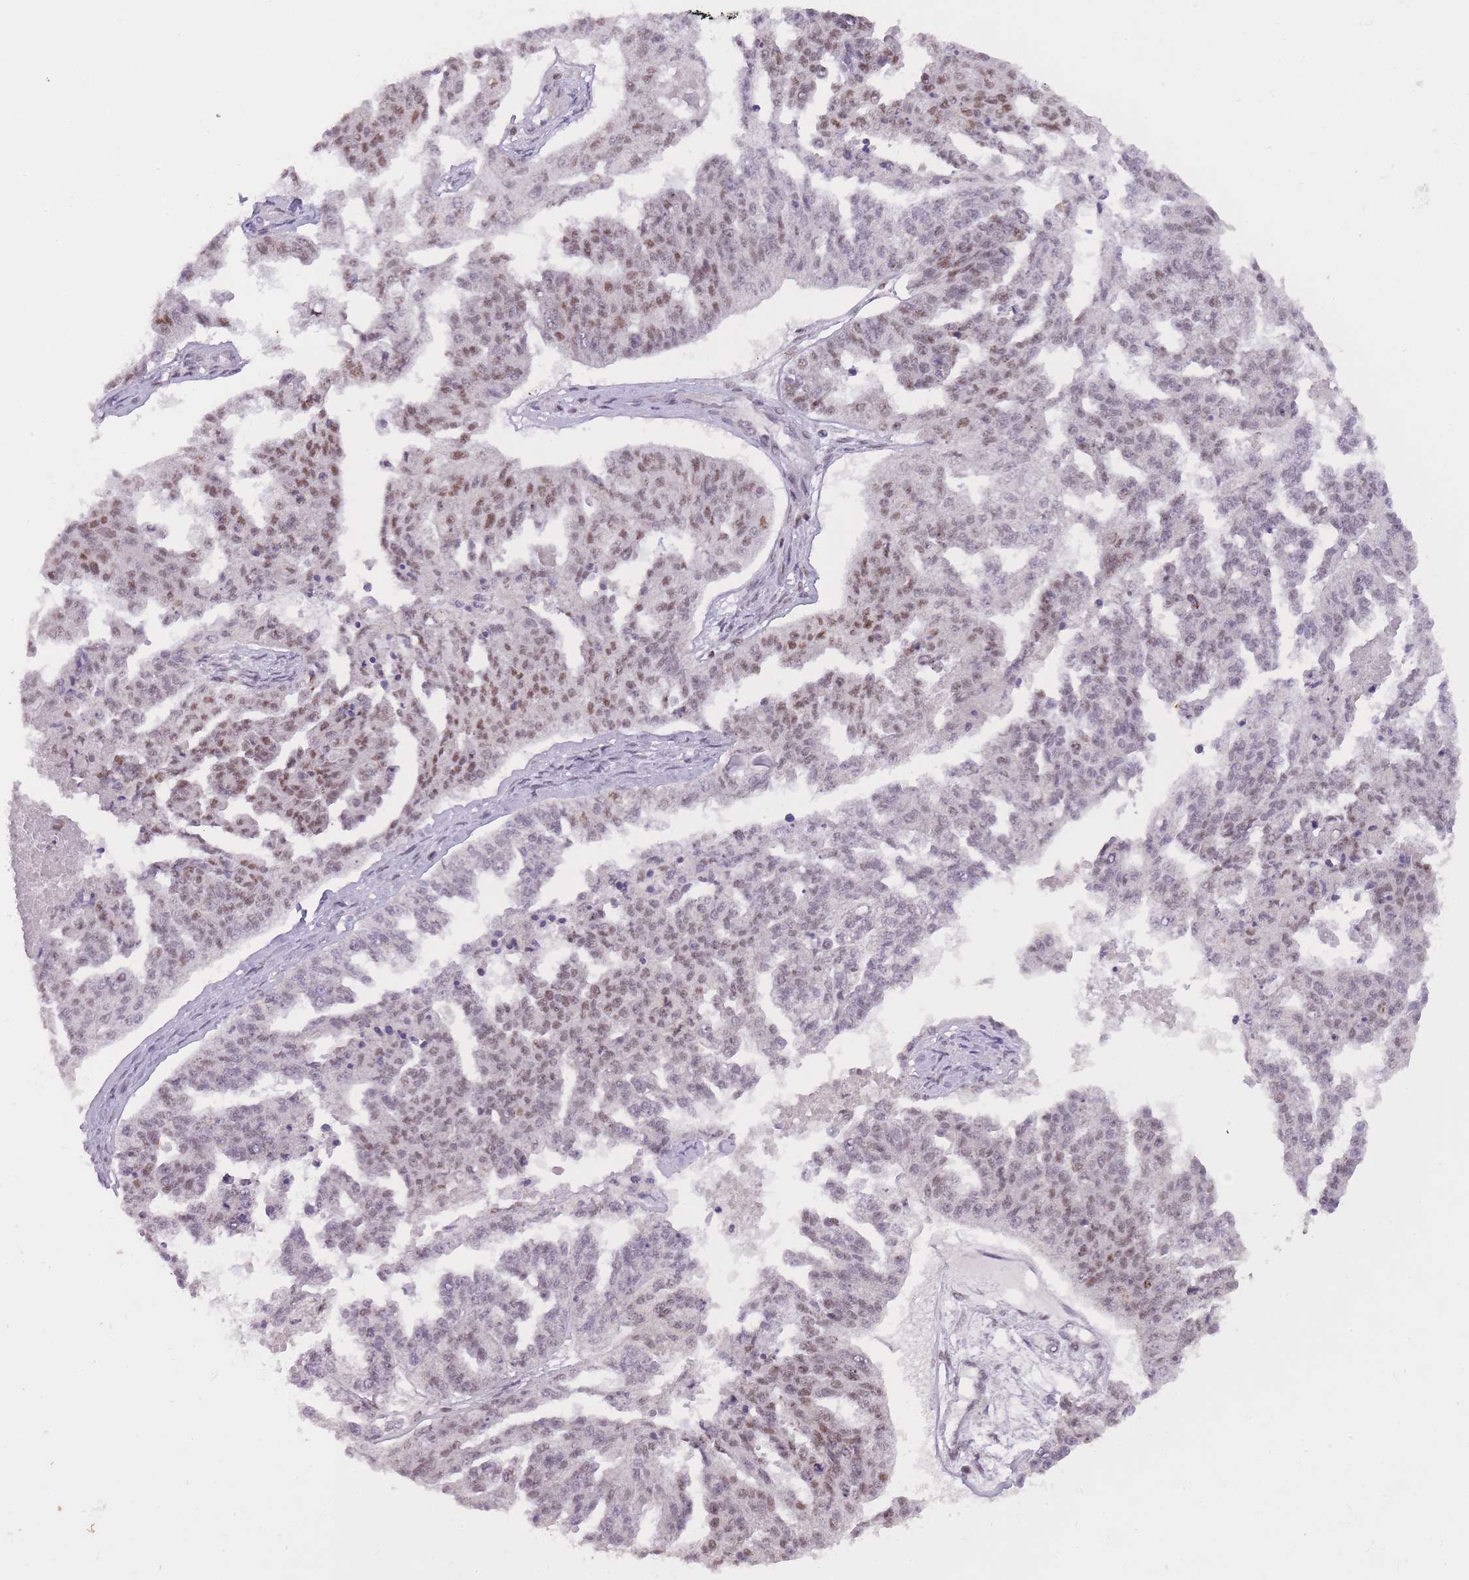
{"staining": {"intensity": "moderate", "quantity": "25%-75%", "location": "nuclear"}, "tissue": "ovarian cancer", "cell_type": "Tumor cells", "image_type": "cancer", "snomed": [{"axis": "morphology", "description": "Cystadenocarcinoma, serous, NOS"}, {"axis": "topography", "description": "Ovary"}], "caption": "Ovarian serous cystadenocarcinoma stained for a protein (brown) shows moderate nuclear positive staining in approximately 25%-75% of tumor cells.", "gene": "TIGD1", "patient": {"sex": "female", "age": 58}}